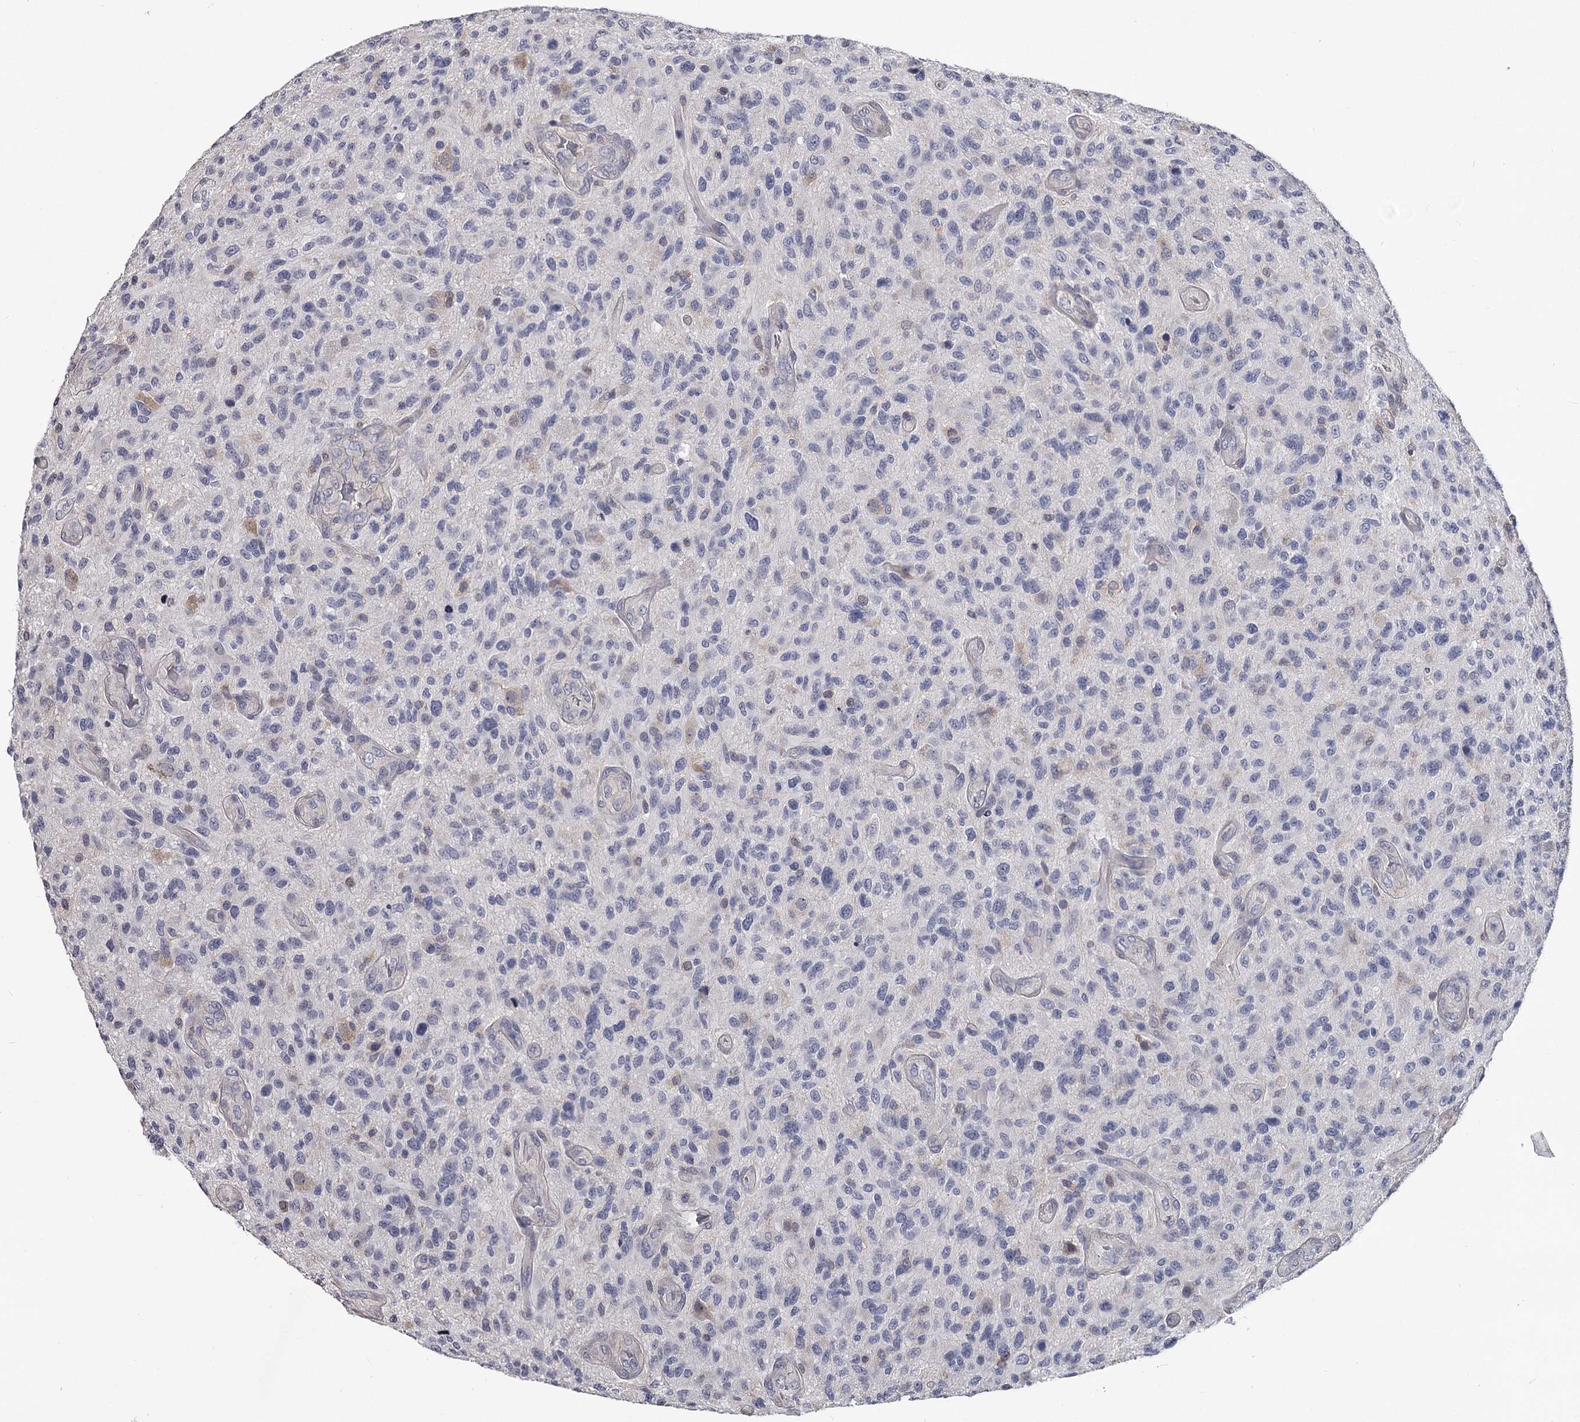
{"staining": {"intensity": "negative", "quantity": "none", "location": "none"}, "tissue": "glioma", "cell_type": "Tumor cells", "image_type": "cancer", "snomed": [{"axis": "morphology", "description": "Glioma, malignant, High grade"}, {"axis": "topography", "description": "Brain"}], "caption": "Tumor cells are negative for brown protein staining in malignant glioma (high-grade).", "gene": "GSTO1", "patient": {"sex": "male", "age": 47}}